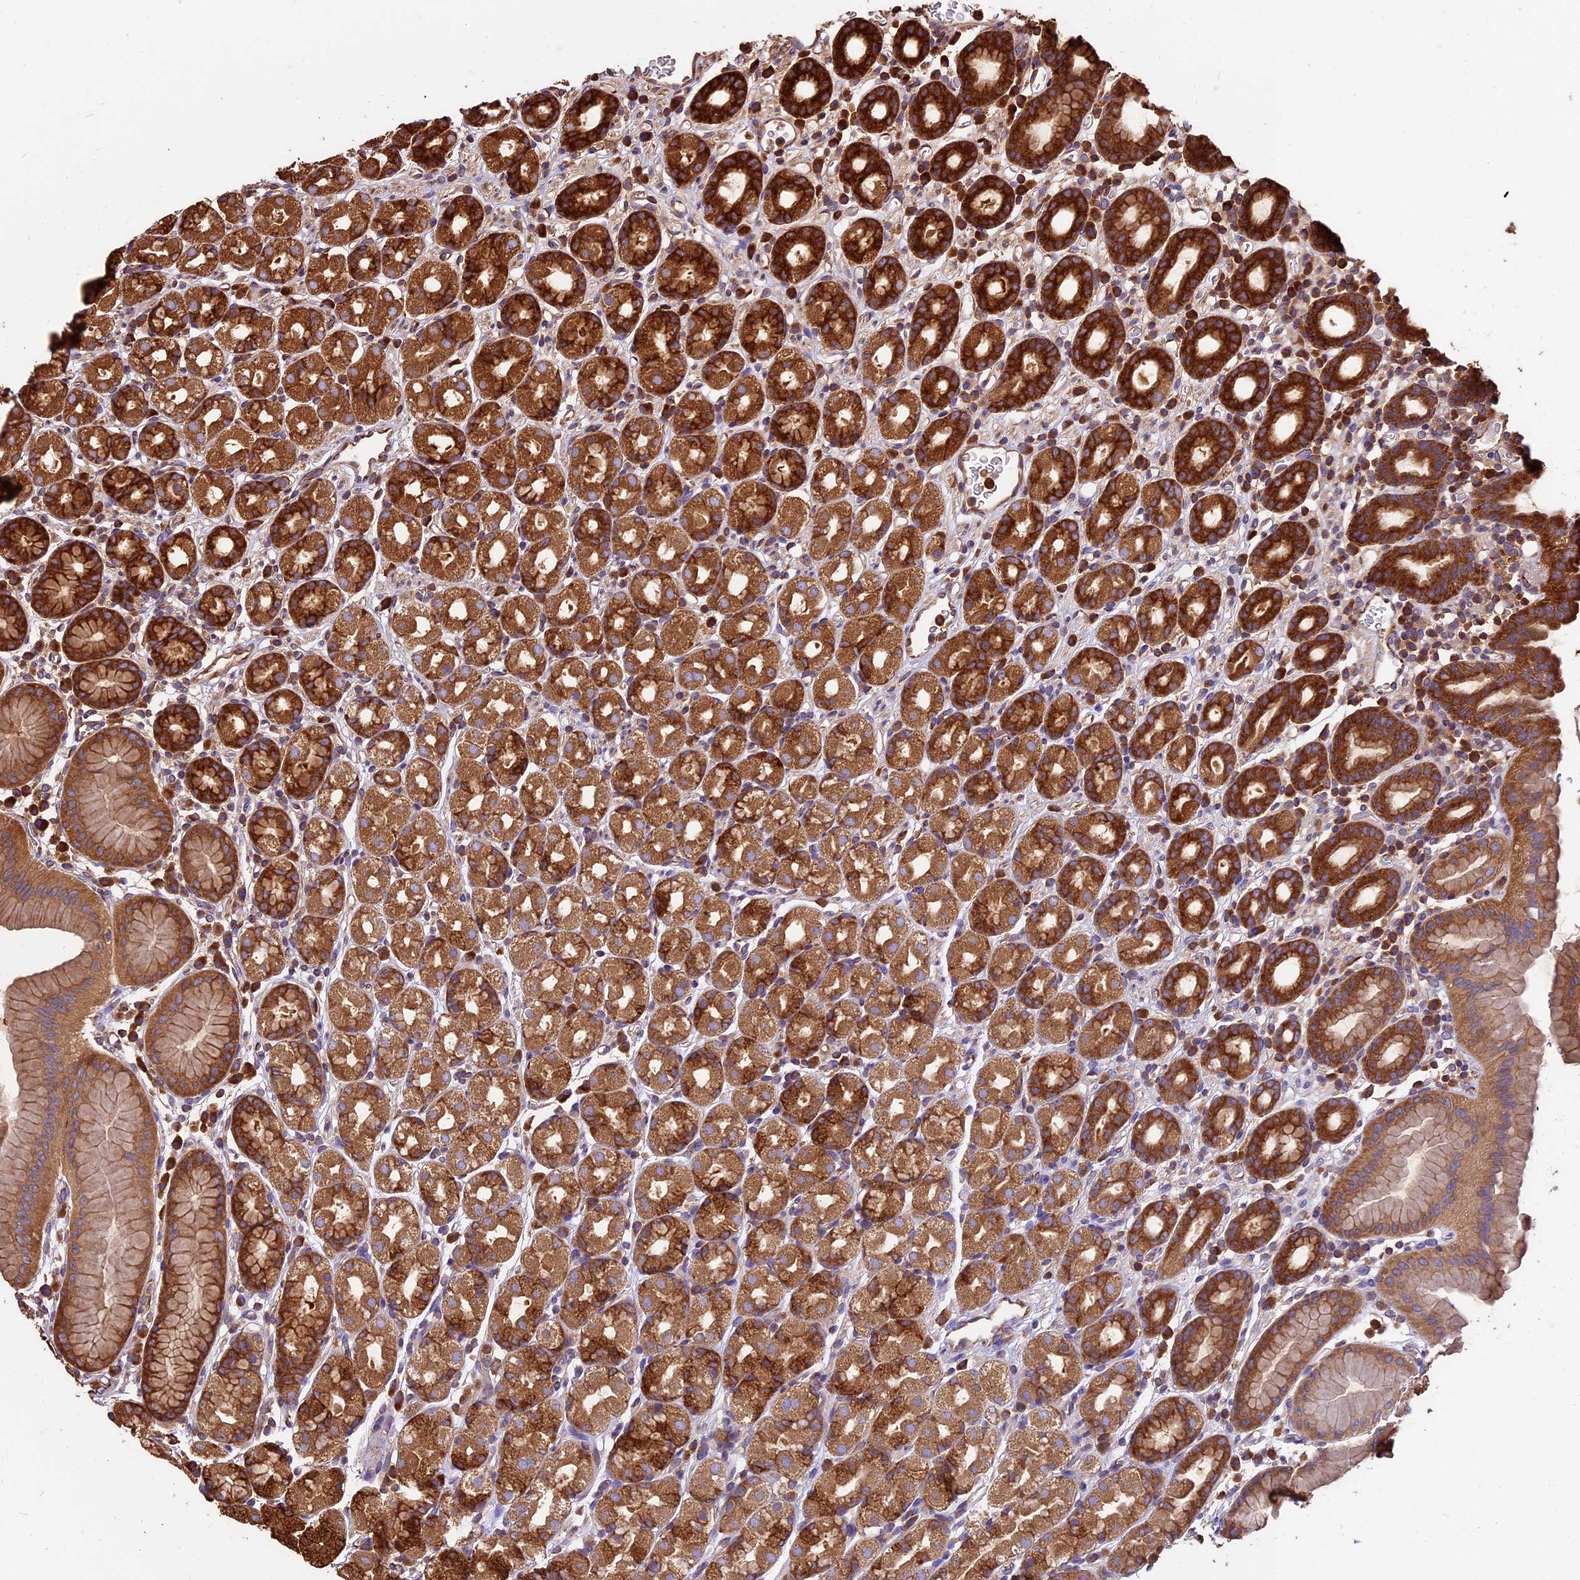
{"staining": {"intensity": "strong", "quantity": ">75%", "location": "cytoplasmic/membranous"}, "tissue": "stomach", "cell_type": "Glandular cells", "image_type": "normal", "snomed": [{"axis": "morphology", "description": "Normal tissue, NOS"}, {"axis": "topography", "description": "Stomach, upper"}, {"axis": "topography", "description": "Stomach, lower"}, {"axis": "topography", "description": "Small intestine"}], "caption": "A brown stain labels strong cytoplasmic/membranous expression of a protein in glandular cells of benign stomach. The staining is performed using DAB brown chromogen to label protein expression. The nuclei are counter-stained blue using hematoxylin.", "gene": "KARS1", "patient": {"sex": "male", "age": 68}}